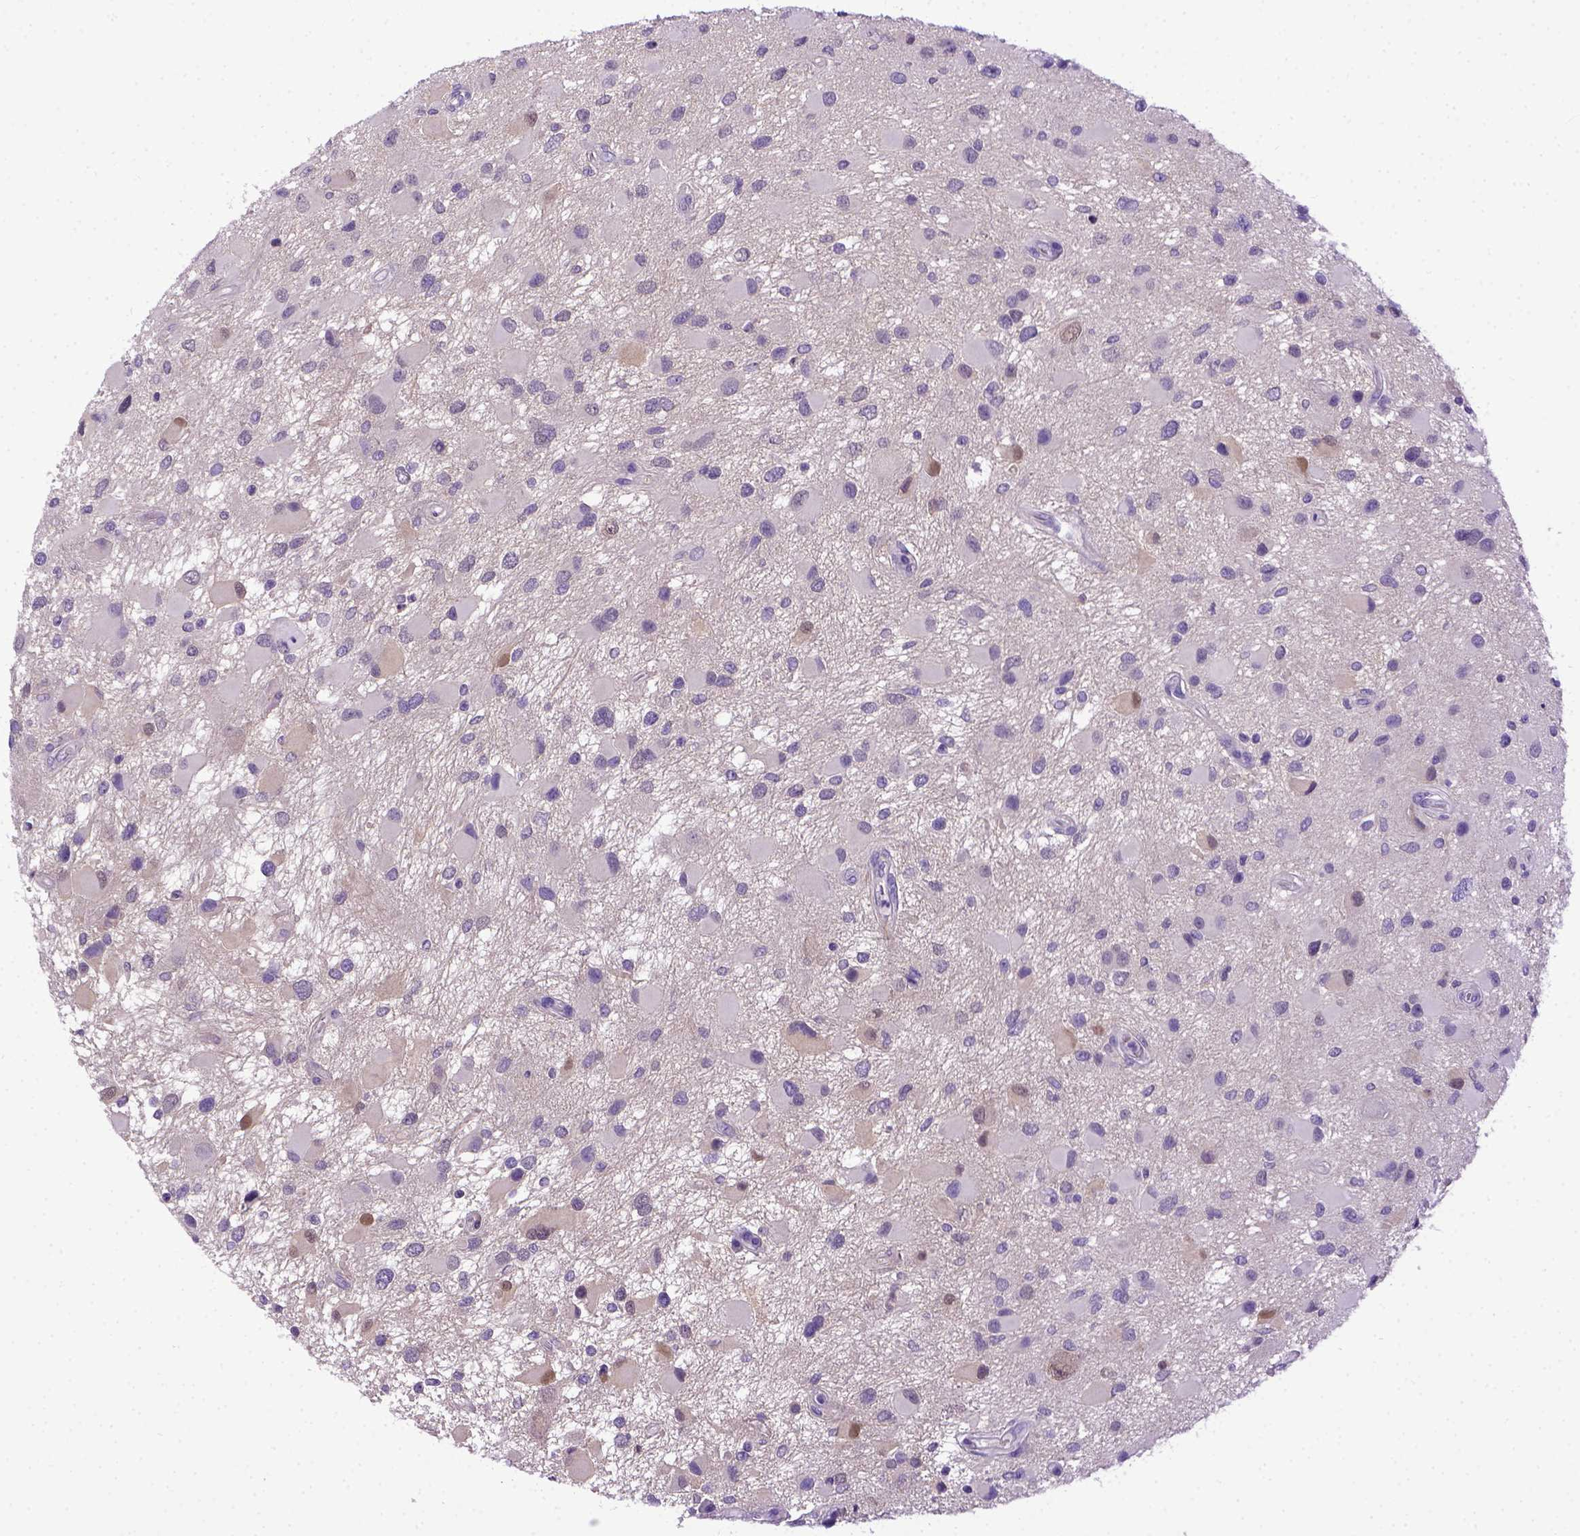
{"staining": {"intensity": "negative", "quantity": "none", "location": "none"}, "tissue": "glioma", "cell_type": "Tumor cells", "image_type": "cancer", "snomed": [{"axis": "morphology", "description": "Glioma, malignant, Low grade"}, {"axis": "topography", "description": "Brain"}], "caption": "The micrograph reveals no staining of tumor cells in low-grade glioma (malignant).", "gene": "ITIH4", "patient": {"sex": "female", "age": 32}}